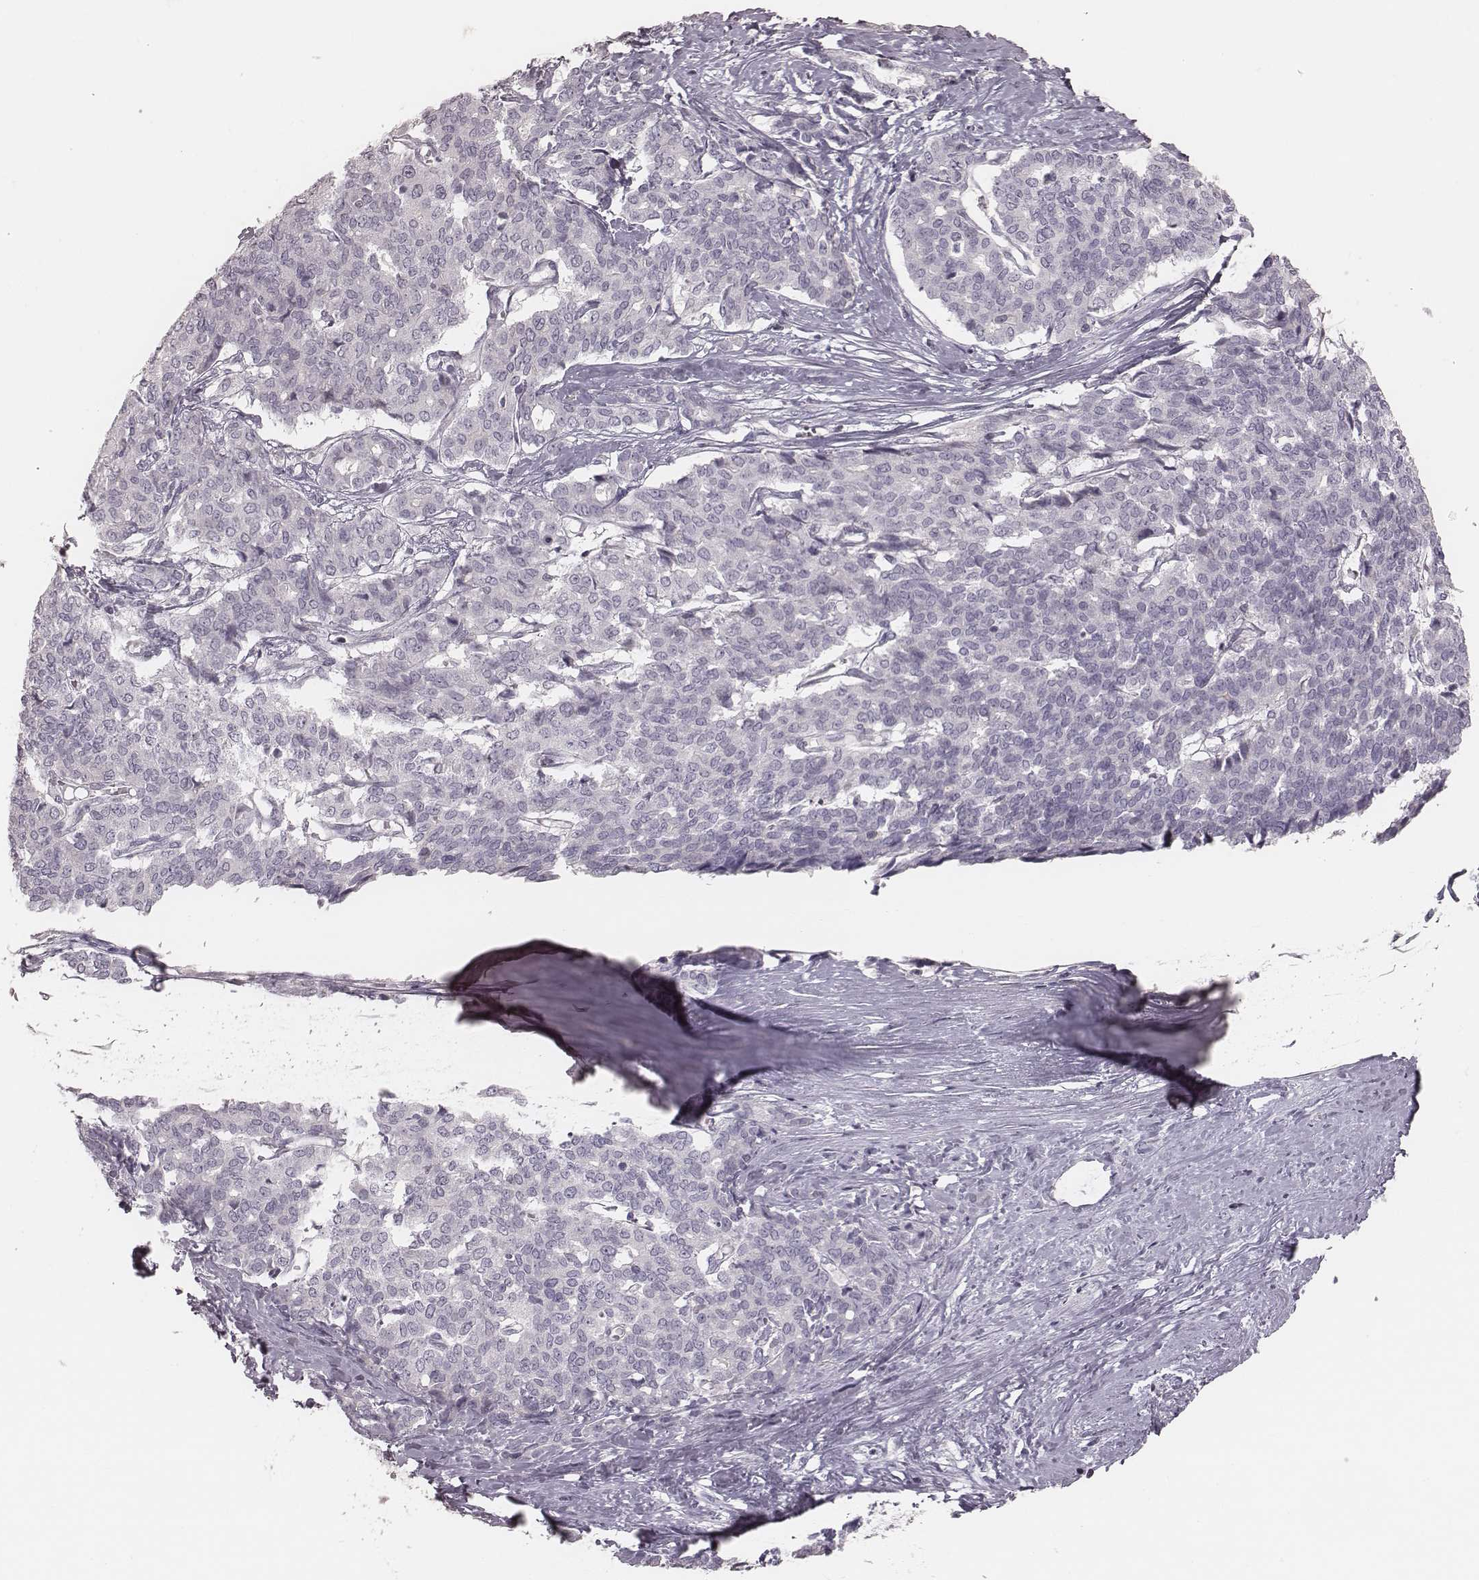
{"staining": {"intensity": "negative", "quantity": "none", "location": "none"}, "tissue": "liver cancer", "cell_type": "Tumor cells", "image_type": "cancer", "snomed": [{"axis": "morphology", "description": "Cholangiocarcinoma"}, {"axis": "topography", "description": "Liver"}], "caption": "An immunohistochemistry (IHC) image of liver cancer (cholangiocarcinoma) is shown. There is no staining in tumor cells of liver cancer (cholangiocarcinoma).", "gene": "S100Z", "patient": {"sex": "female", "age": 47}}